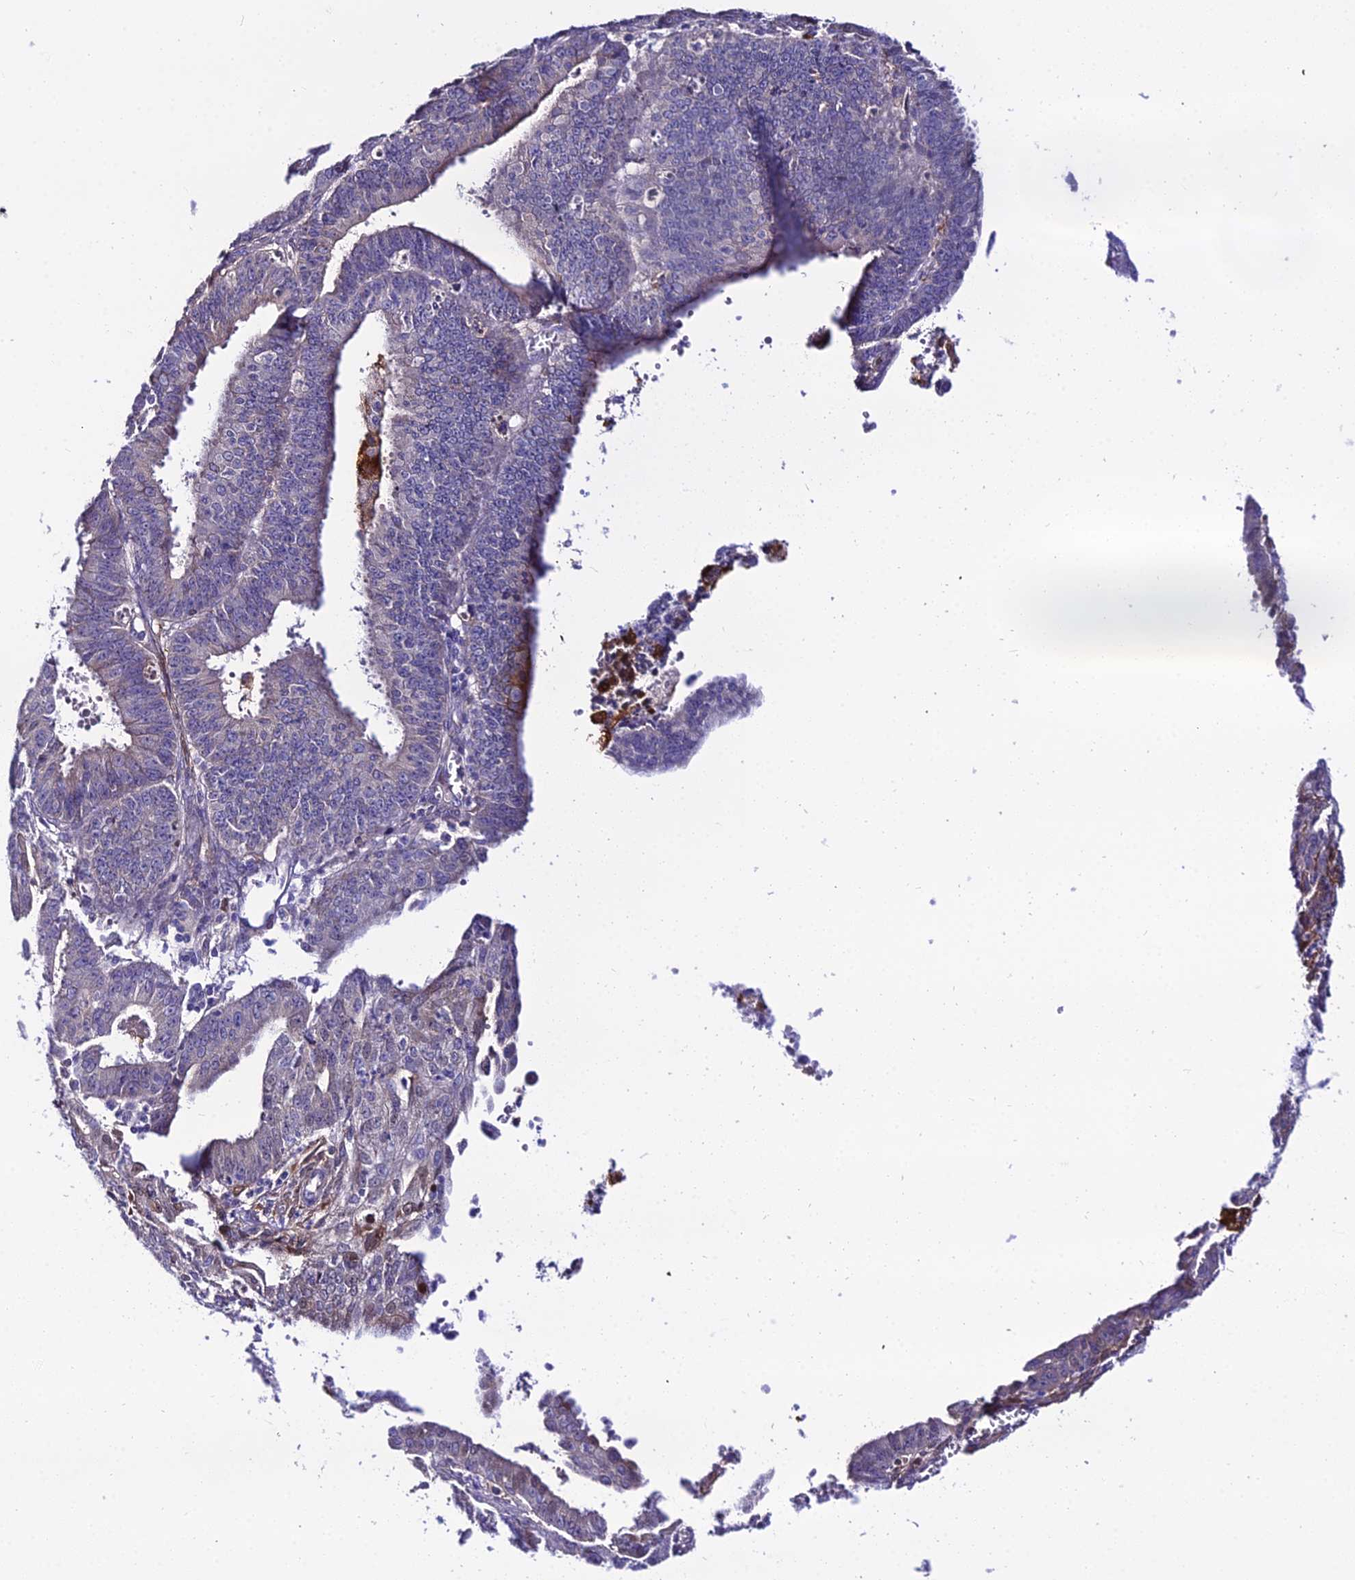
{"staining": {"intensity": "moderate", "quantity": "<25%", "location": "cytoplasmic/membranous"}, "tissue": "endometrial cancer", "cell_type": "Tumor cells", "image_type": "cancer", "snomed": [{"axis": "morphology", "description": "Adenocarcinoma, NOS"}, {"axis": "topography", "description": "Endometrium"}], "caption": "Immunohistochemistry (IHC) (DAB) staining of endometrial adenocarcinoma reveals moderate cytoplasmic/membranous protein staining in approximately <25% of tumor cells. The staining is performed using DAB (3,3'-diaminobenzidine) brown chromogen to label protein expression. The nuclei are counter-stained blue using hematoxylin.", "gene": "MB21D2", "patient": {"sex": "female", "age": 73}}